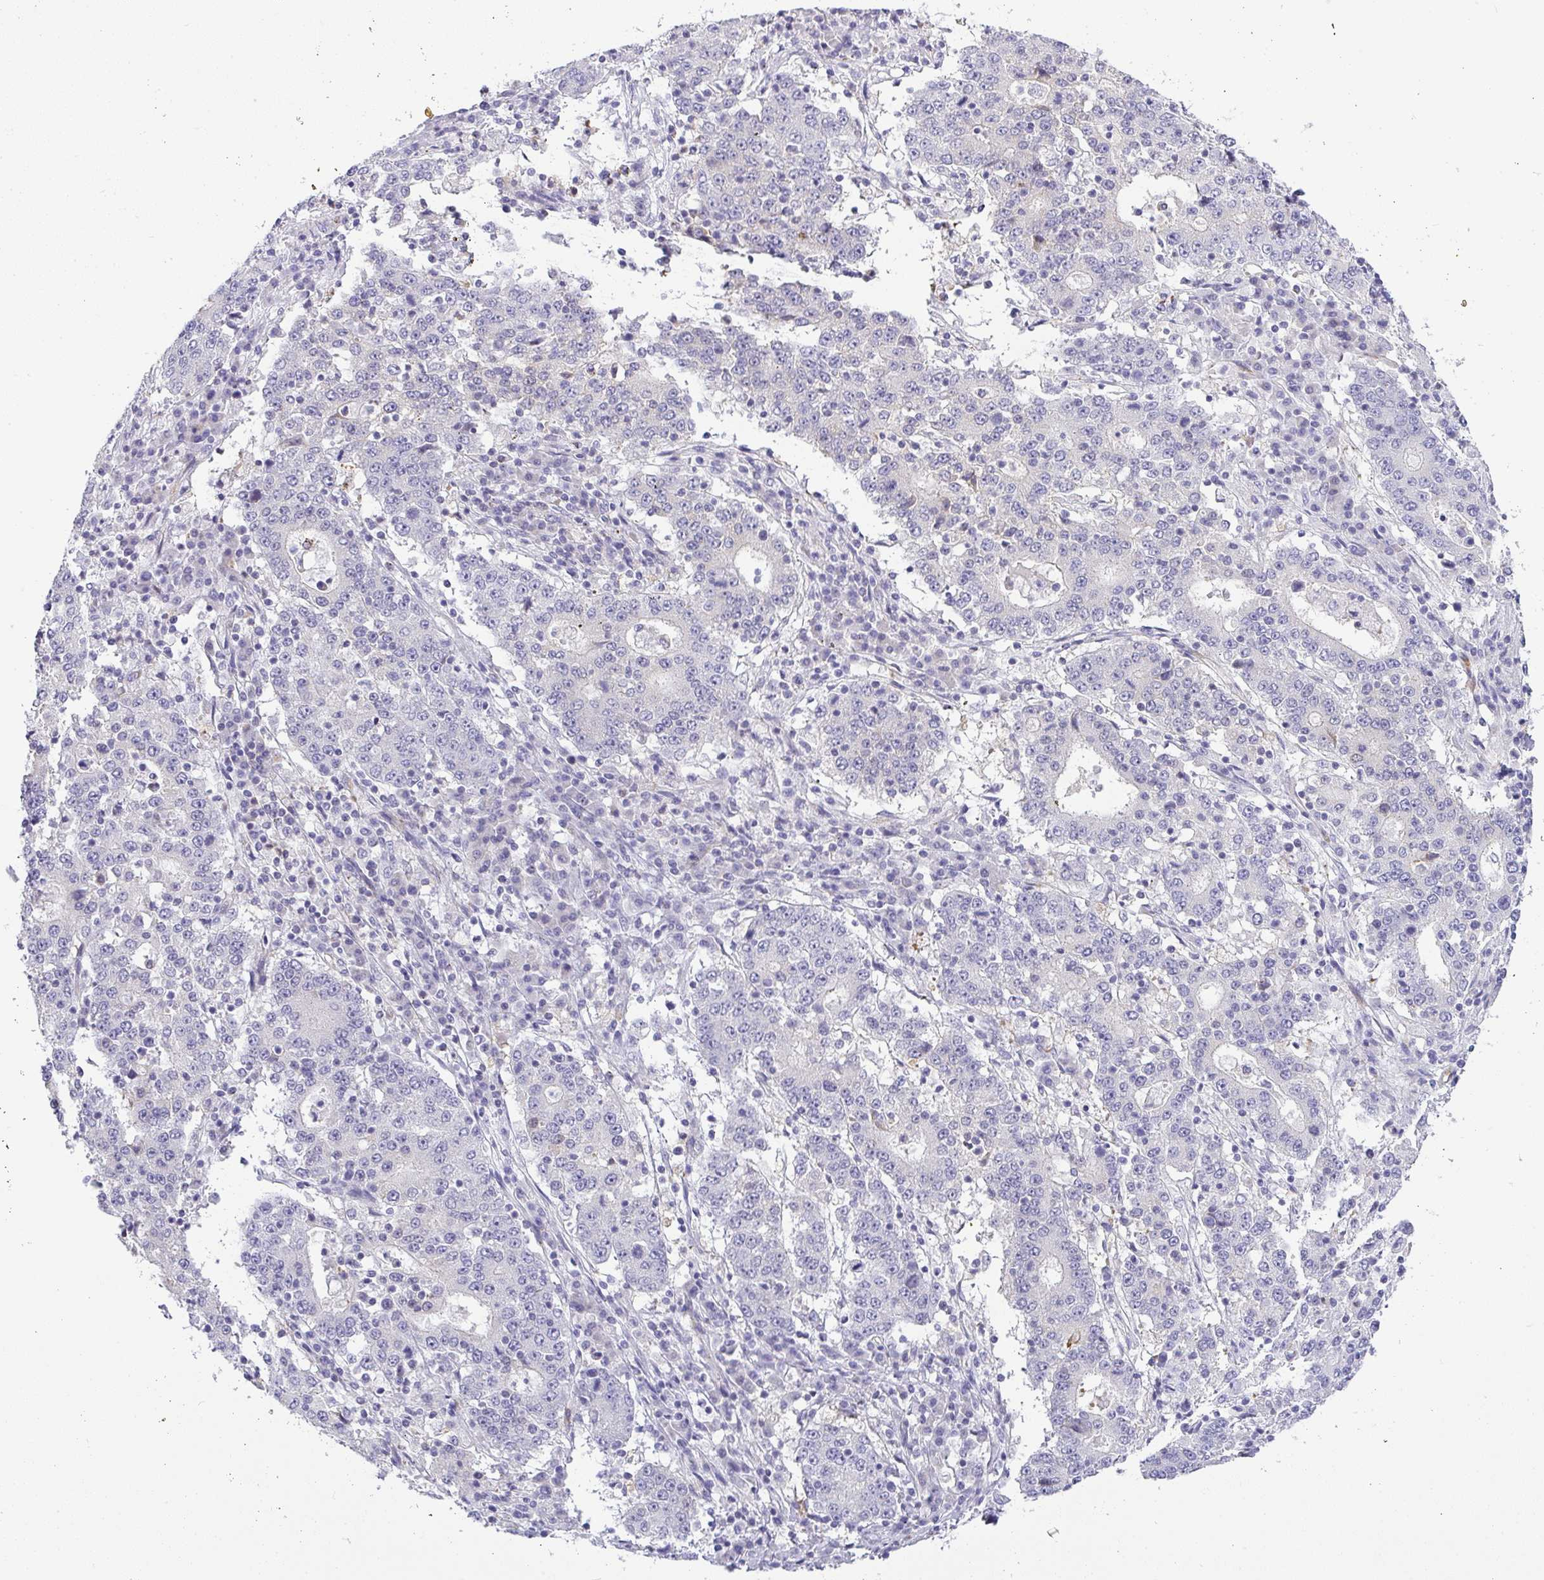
{"staining": {"intensity": "negative", "quantity": "none", "location": "none"}, "tissue": "stomach cancer", "cell_type": "Tumor cells", "image_type": "cancer", "snomed": [{"axis": "morphology", "description": "Adenocarcinoma, NOS"}, {"axis": "topography", "description": "Stomach"}], "caption": "DAB immunohistochemical staining of human stomach cancer reveals no significant staining in tumor cells. Brightfield microscopy of immunohistochemistry (IHC) stained with DAB (brown) and hematoxylin (blue), captured at high magnification.", "gene": "LIPE", "patient": {"sex": "male", "age": 59}}